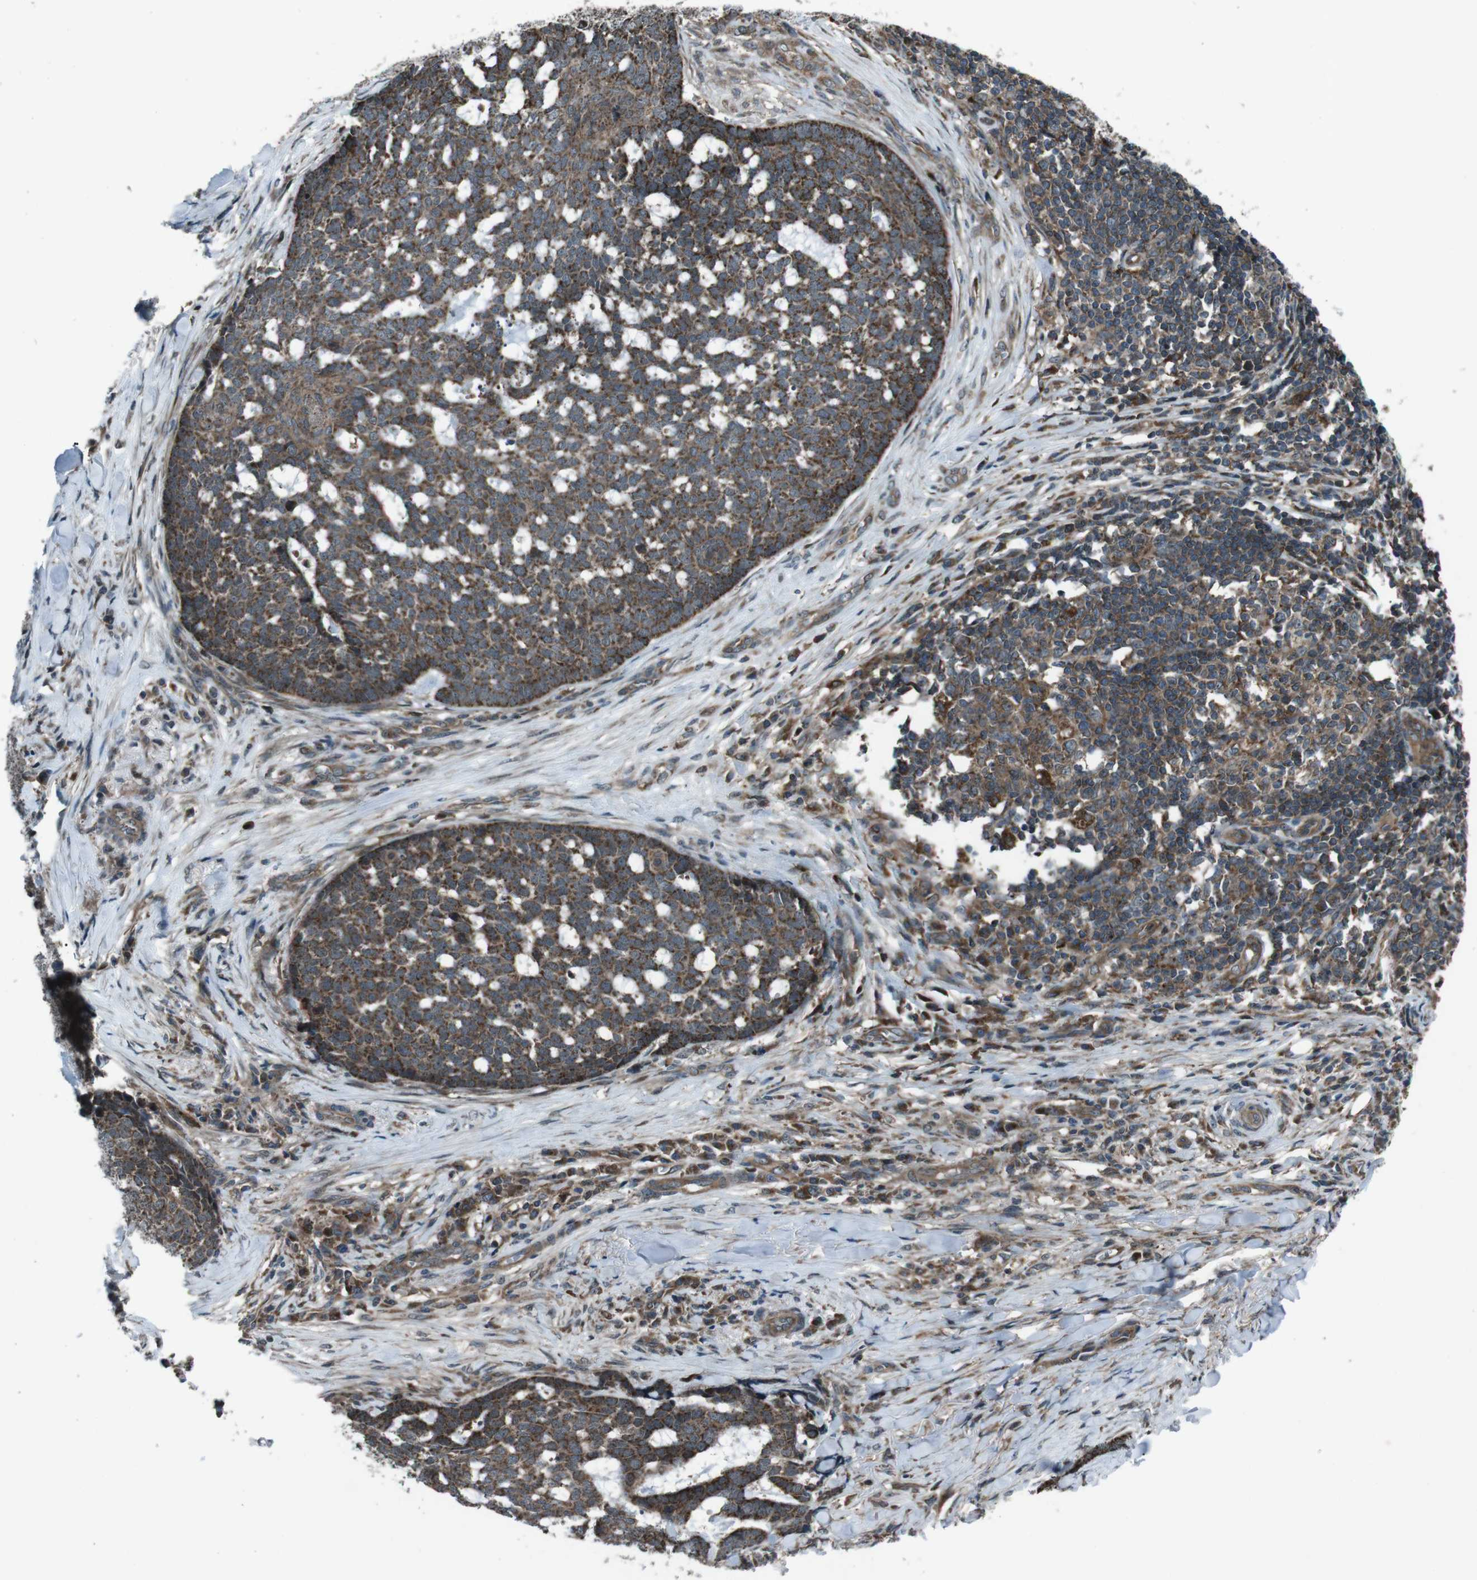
{"staining": {"intensity": "strong", "quantity": "25%-75%", "location": "cytoplasmic/membranous"}, "tissue": "skin cancer", "cell_type": "Tumor cells", "image_type": "cancer", "snomed": [{"axis": "morphology", "description": "Basal cell carcinoma"}, {"axis": "topography", "description": "Skin"}], "caption": "Tumor cells display high levels of strong cytoplasmic/membranous positivity in about 25%-75% of cells in skin cancer.", "gene": "SLC27A4", "patient": {"sex": "male", "age": 84}}